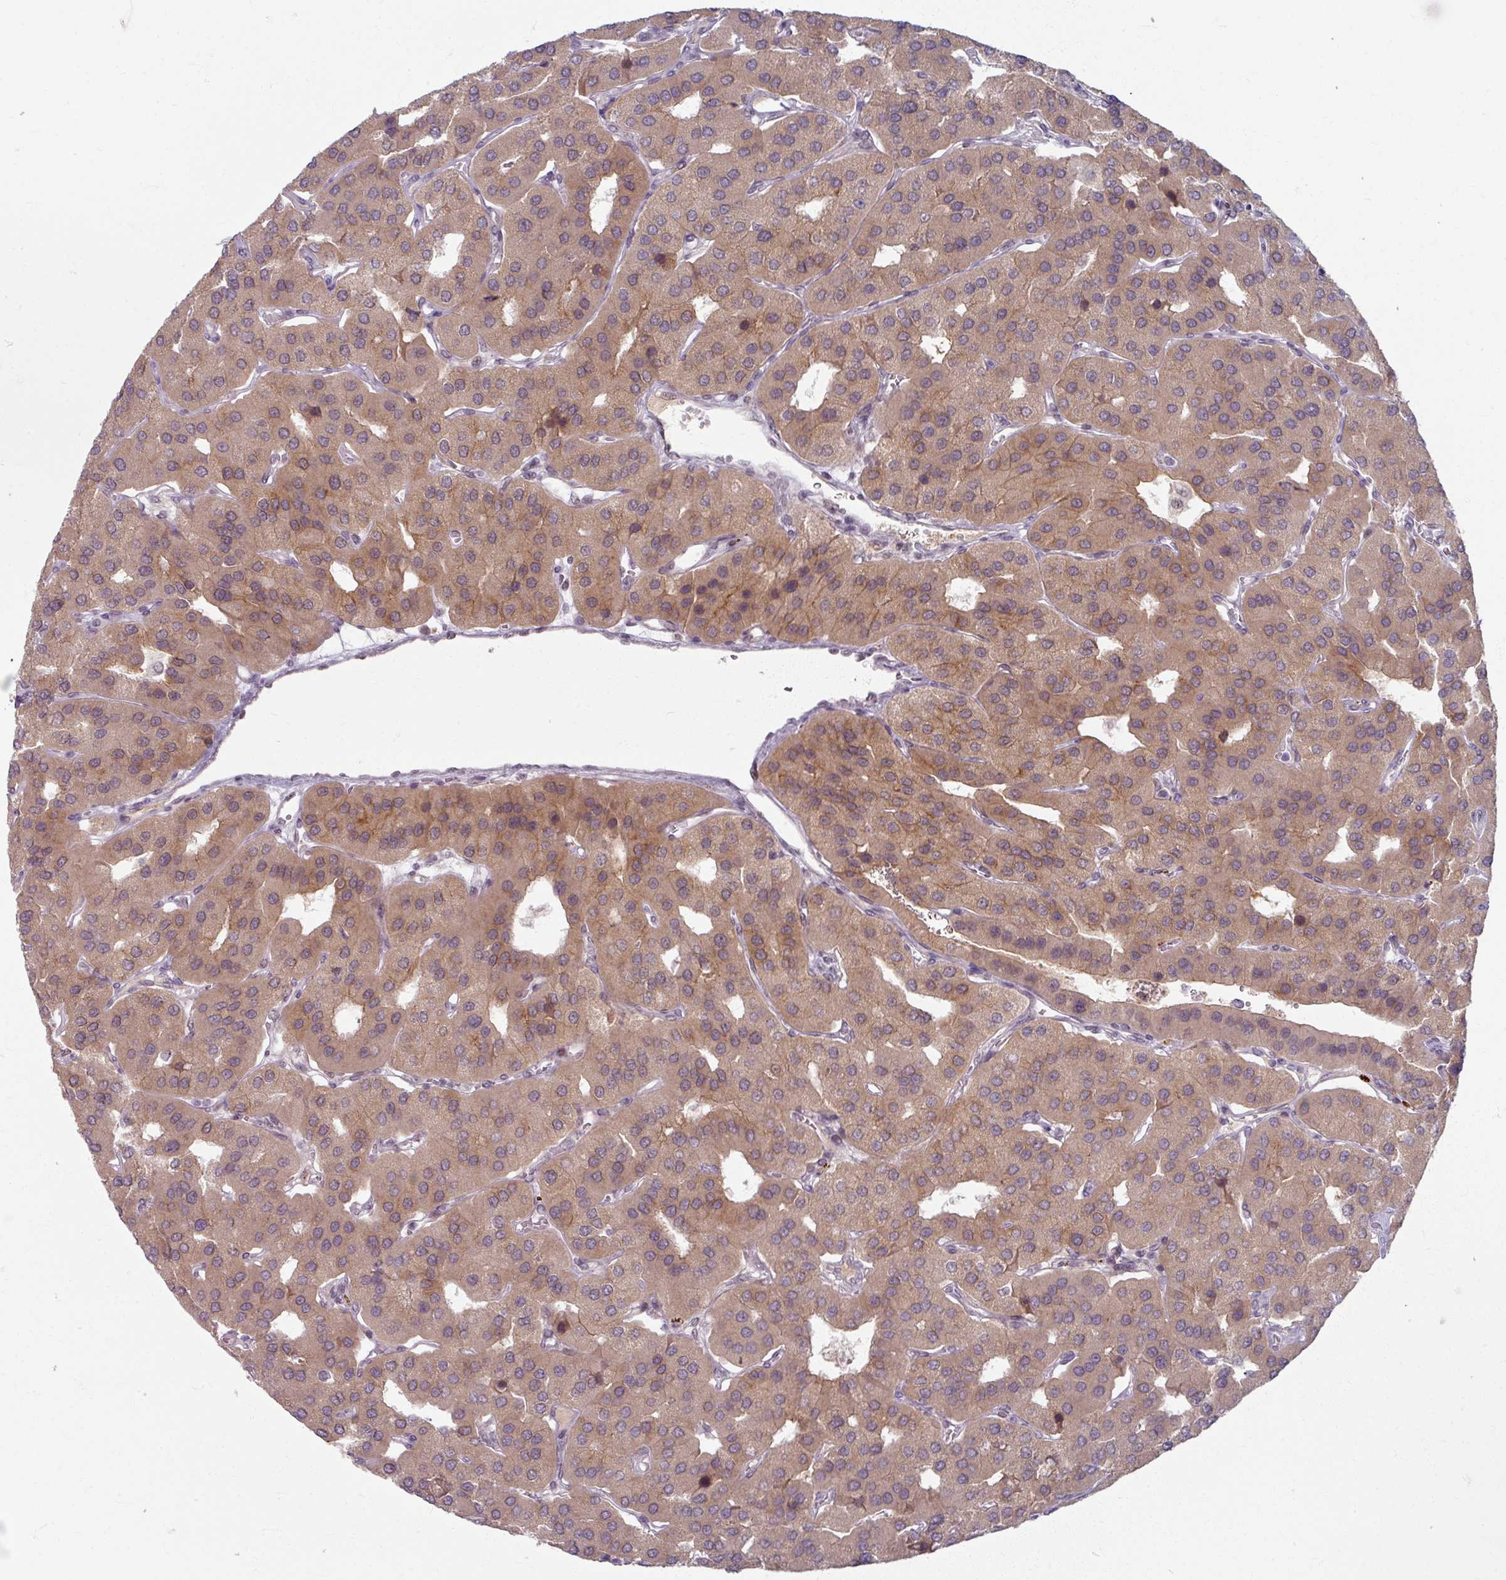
{"staining": {"intensity": "moderate", "quantity": ">75%", "location": "cytoplasmic/membranous"}, "tissue": "parathyroid gland", "cell_type": "Glandular cells", "image_type": "normal", "snomed": [{"axis": "morphology", "description": "Normal tissue, NOS"}, {"axis": "morphology", "description": "Adenoma, NOS"}, {"axis": "topography", "description": "Parathyroid gland"}], "caption": "Parathyroid gland stained with IHC reveals moderate cytoplasmic/membranous expression in approximately >75% of glandular cells. (IHC, brightfield microscopy, high magnification).", "gene": "KLC3", "patient": {"sex": "female", "age": 86}}